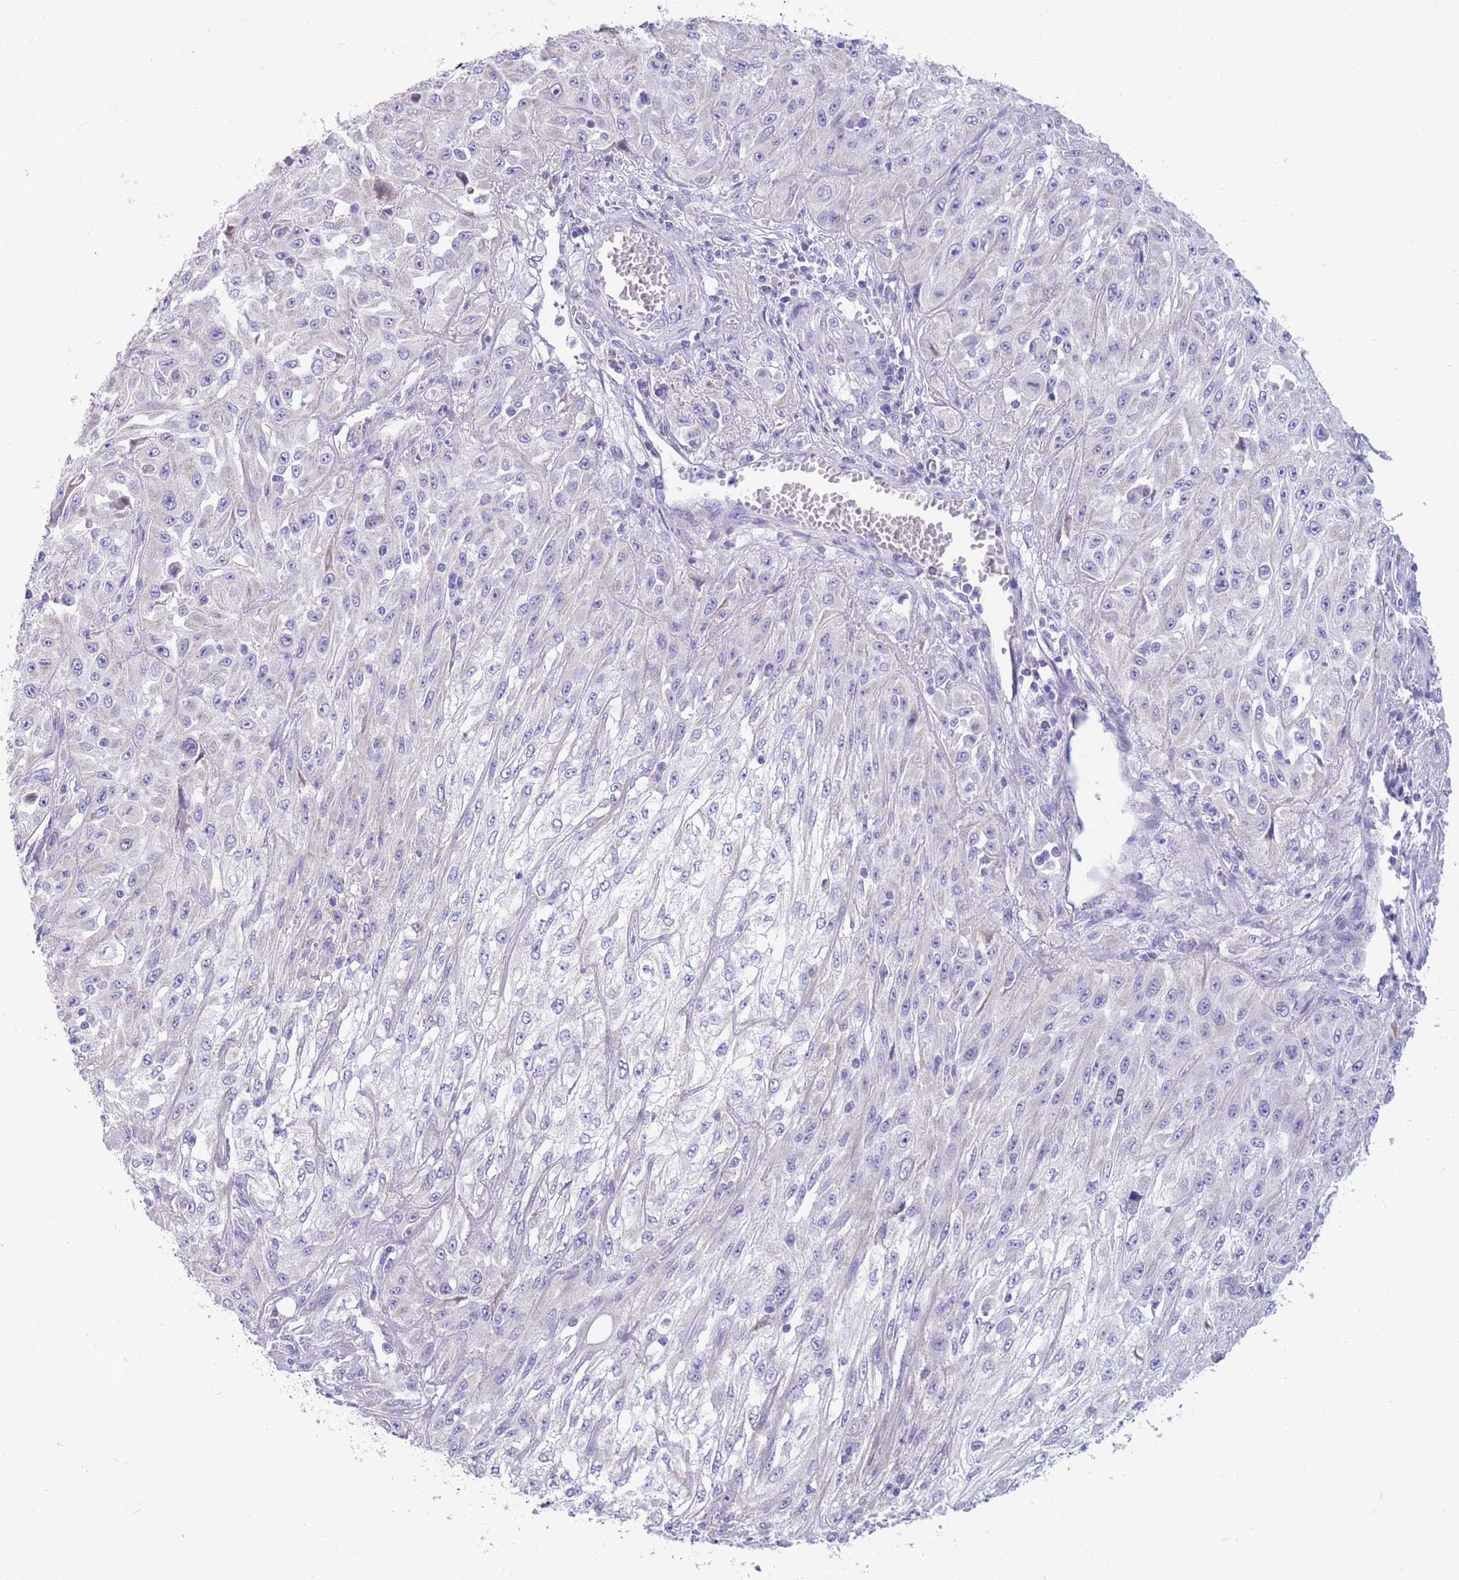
{"staining": {"intensity": "negative", "quantity": "none", "location": "none"}, "tissue": "skin cancer", "cell_type": "Tumor cells", "image_type": "cancer", "snomed": [{"axis": "morphology", "description": "Squamous cell carcinoma, NOS"}, {"axis": "morphology", "description": "Squamous cell carcinoma, metastatic, NOS"}, {"axis": "topography", "description": "Skin"}, {"axis": "topography", "description": "Lymph node"}], "caption": "Histopathology image shows no significant protein expression in tumor cells of skin cancer (squamous cell carcinoma).", "gene": "DHRS11", "patient": {"sex": "male", "age": 75}}